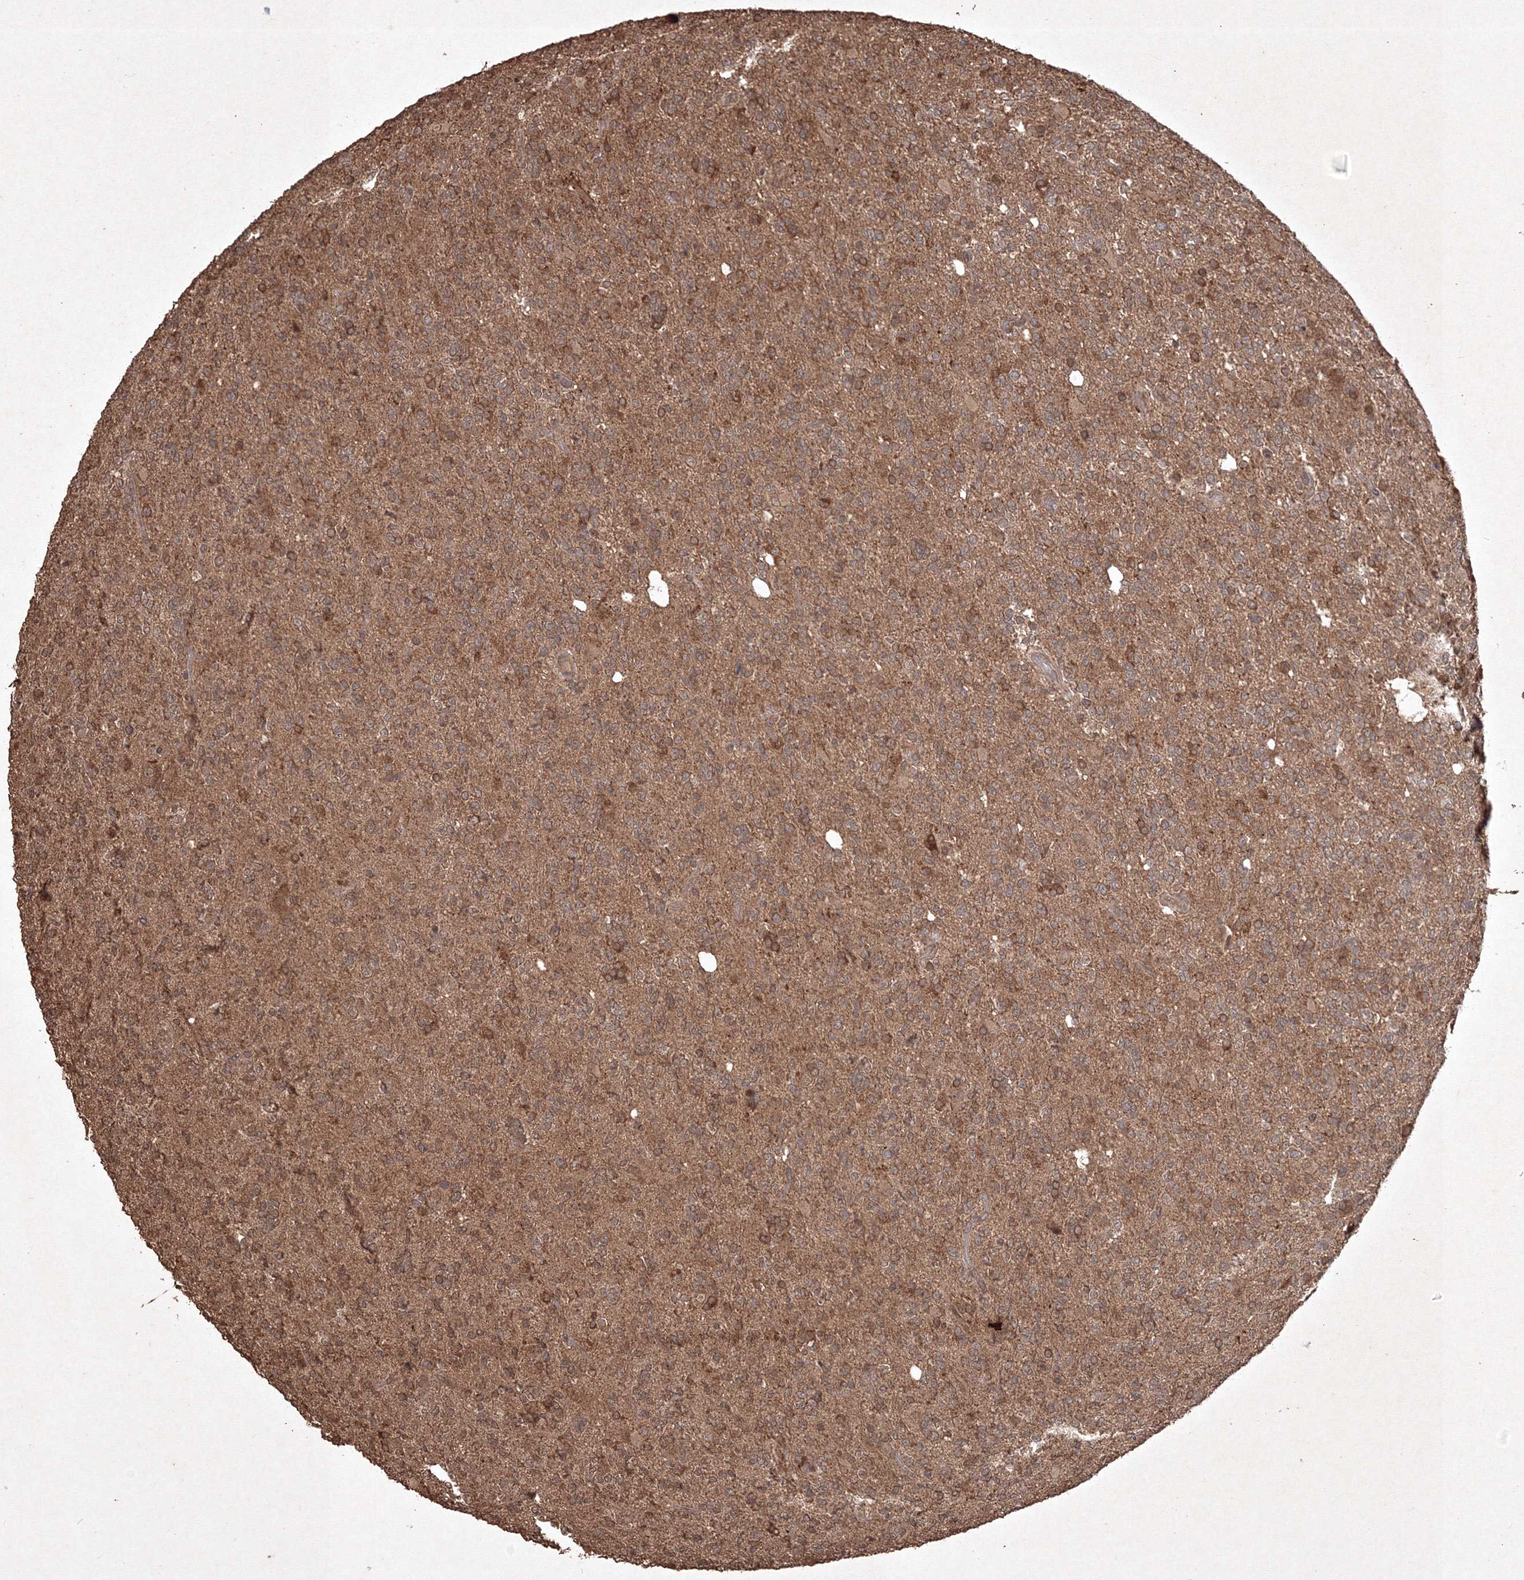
{"staining": {"intensity": "moderate", "quantity": ">75%", "location": "cytoplasmic/membranous"}, "tissue": "glioma", "cell_type": "Tumor cells", "image_type": "cancer", "snomed": [{"axis": "morphology", "description": "Glioma, malignant, High grade"}, {"axis": "topography", "description": "Brain"}], "caption": "Moderate cytoplasmic/membranous expression is identified in approximately >75% of tumor cells in malignant high-grade glioma.", "gene": "PELI3", "patient": {"sex": "female", "age": 62}}